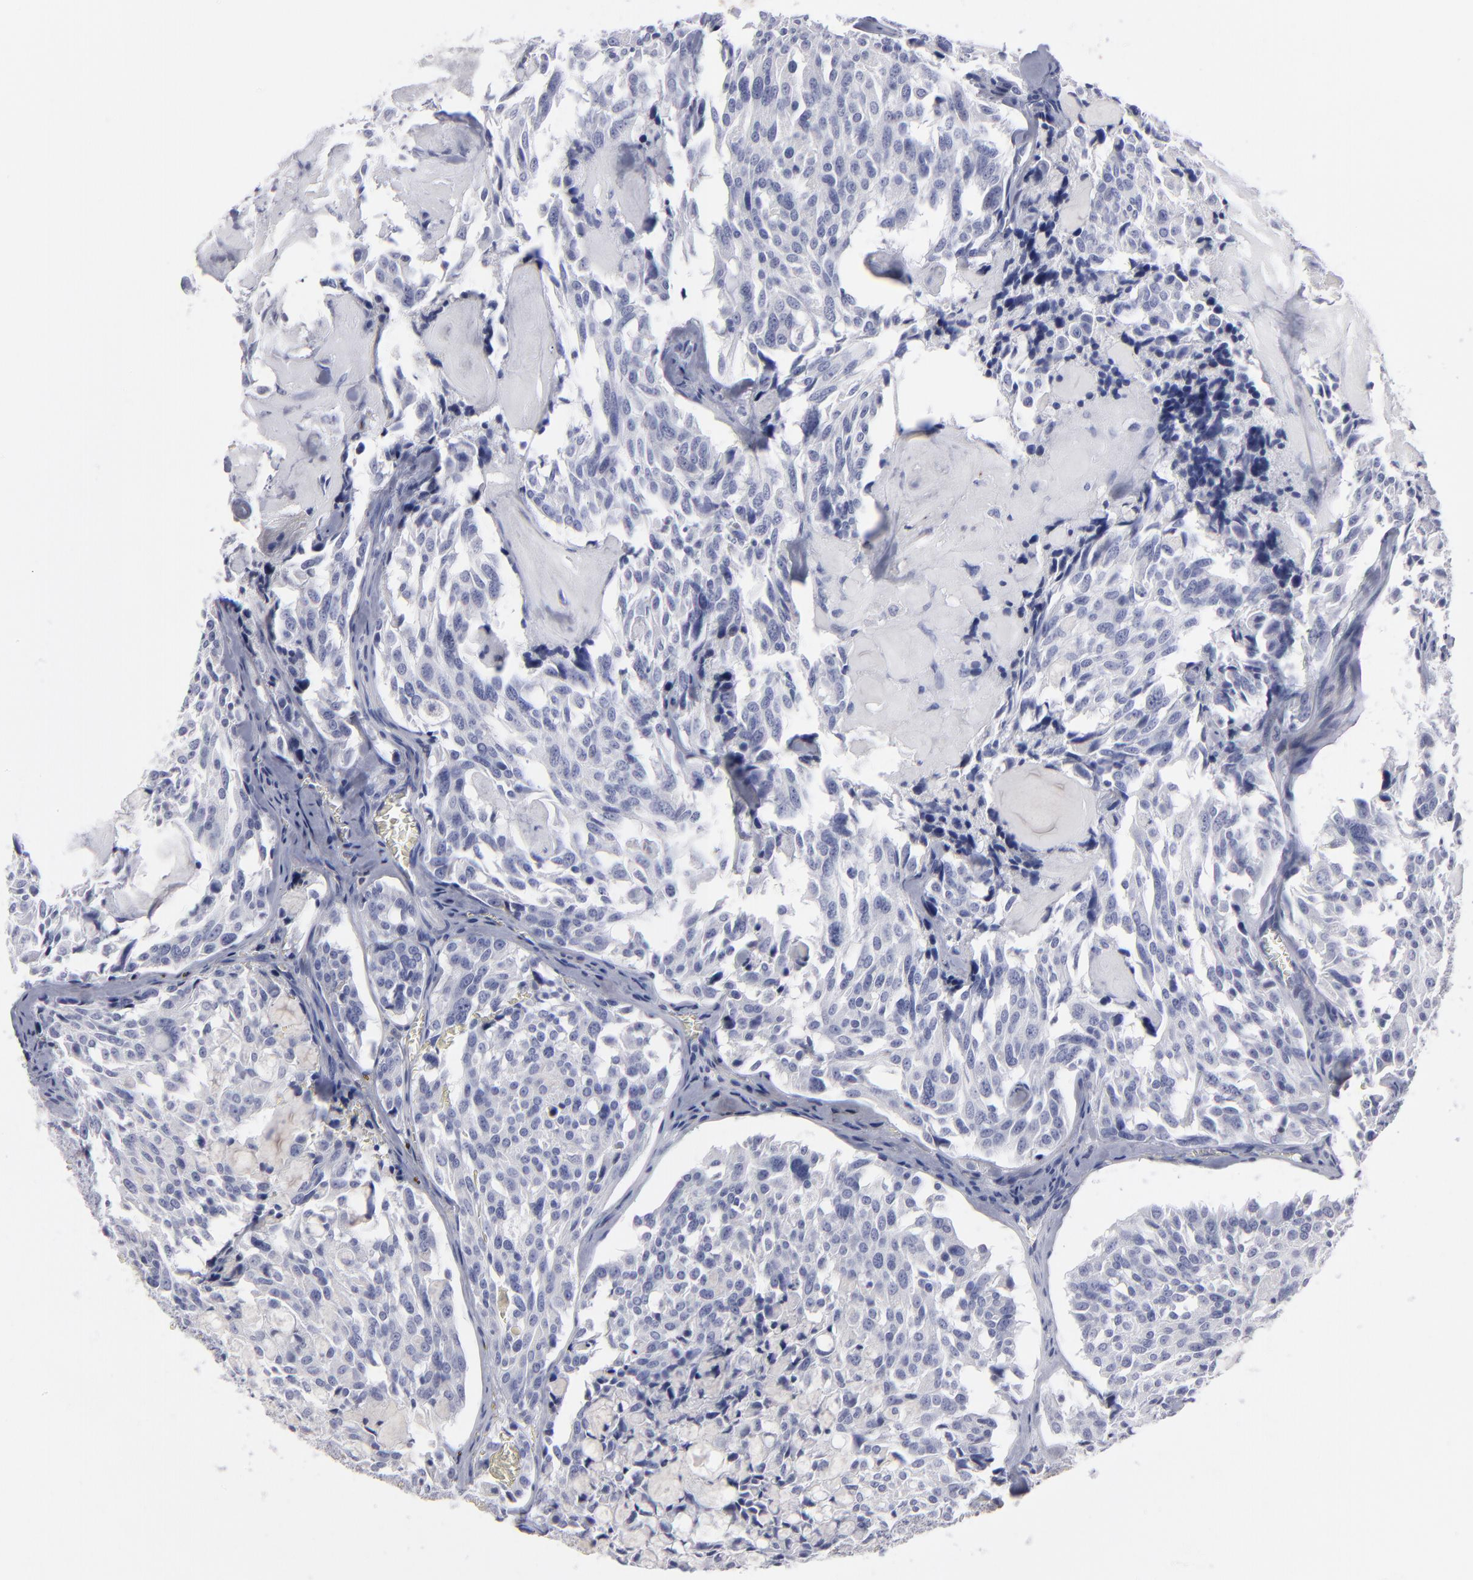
{"staining": {"intensity": "negative", "quantity": "none", "location": "none"}, "tissue": "thyroid cancer", "cell_type": "Tumor cells", "image_type": "cancer", "snomed": [{"axis": "morphology", "description": "Carcinoma, NOS"}, {"axis": "morphology", "description": "Carcinoid, malignant, NOS"}, {"axis": "topography", "description": "Thyroid gland"}], "caption": "Immunohistochemical staining of human carcinoma (thyroid) reveals no significant expression in tumor cells.", "gene": "CADM3", "patient": {"sex": "male", "age": 33}}